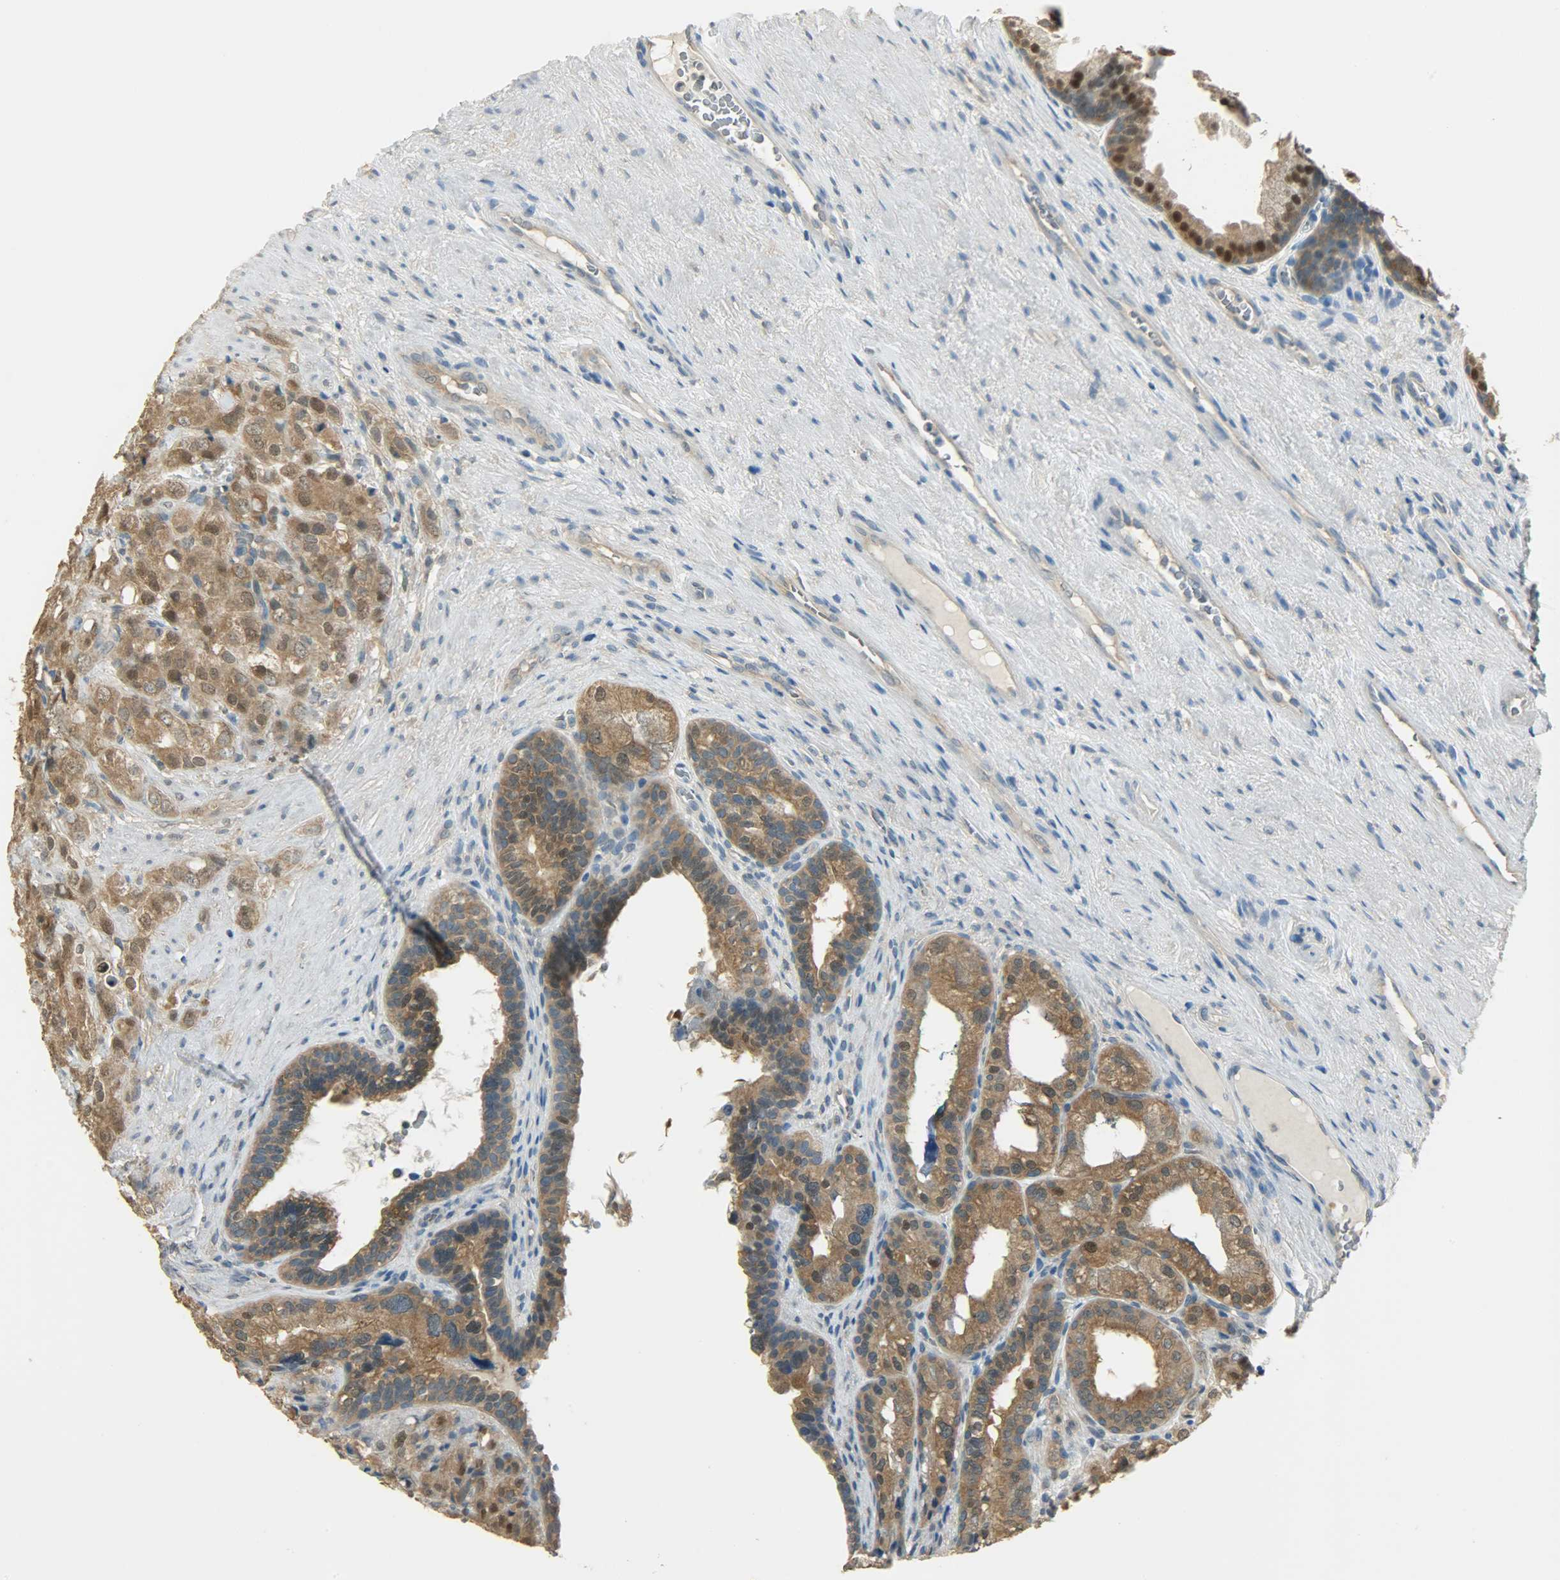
{"staining": {"intensity": "moderate", "quantity": ">75%", "location": "cytoplasmic/membranous,nuclear"}, "tissue": "prostate cancer", "cell_type": "Tumor cells", "image_type": "cancer", "snomed": [{"axis": "morphology", "description": "Adenocarcinoma, High grade"}, {"axis": "topography", "description": "Prostate"}], "caption": "Protein expression analysis of human high-grade adenocarcinoma (prostate) reveals moderate cytoplasmic/membranous and nuclear staining in approximately >75% of tumor cells.", "gene": "PRMT5", "patient": {"sex": "male", "age": 68}}